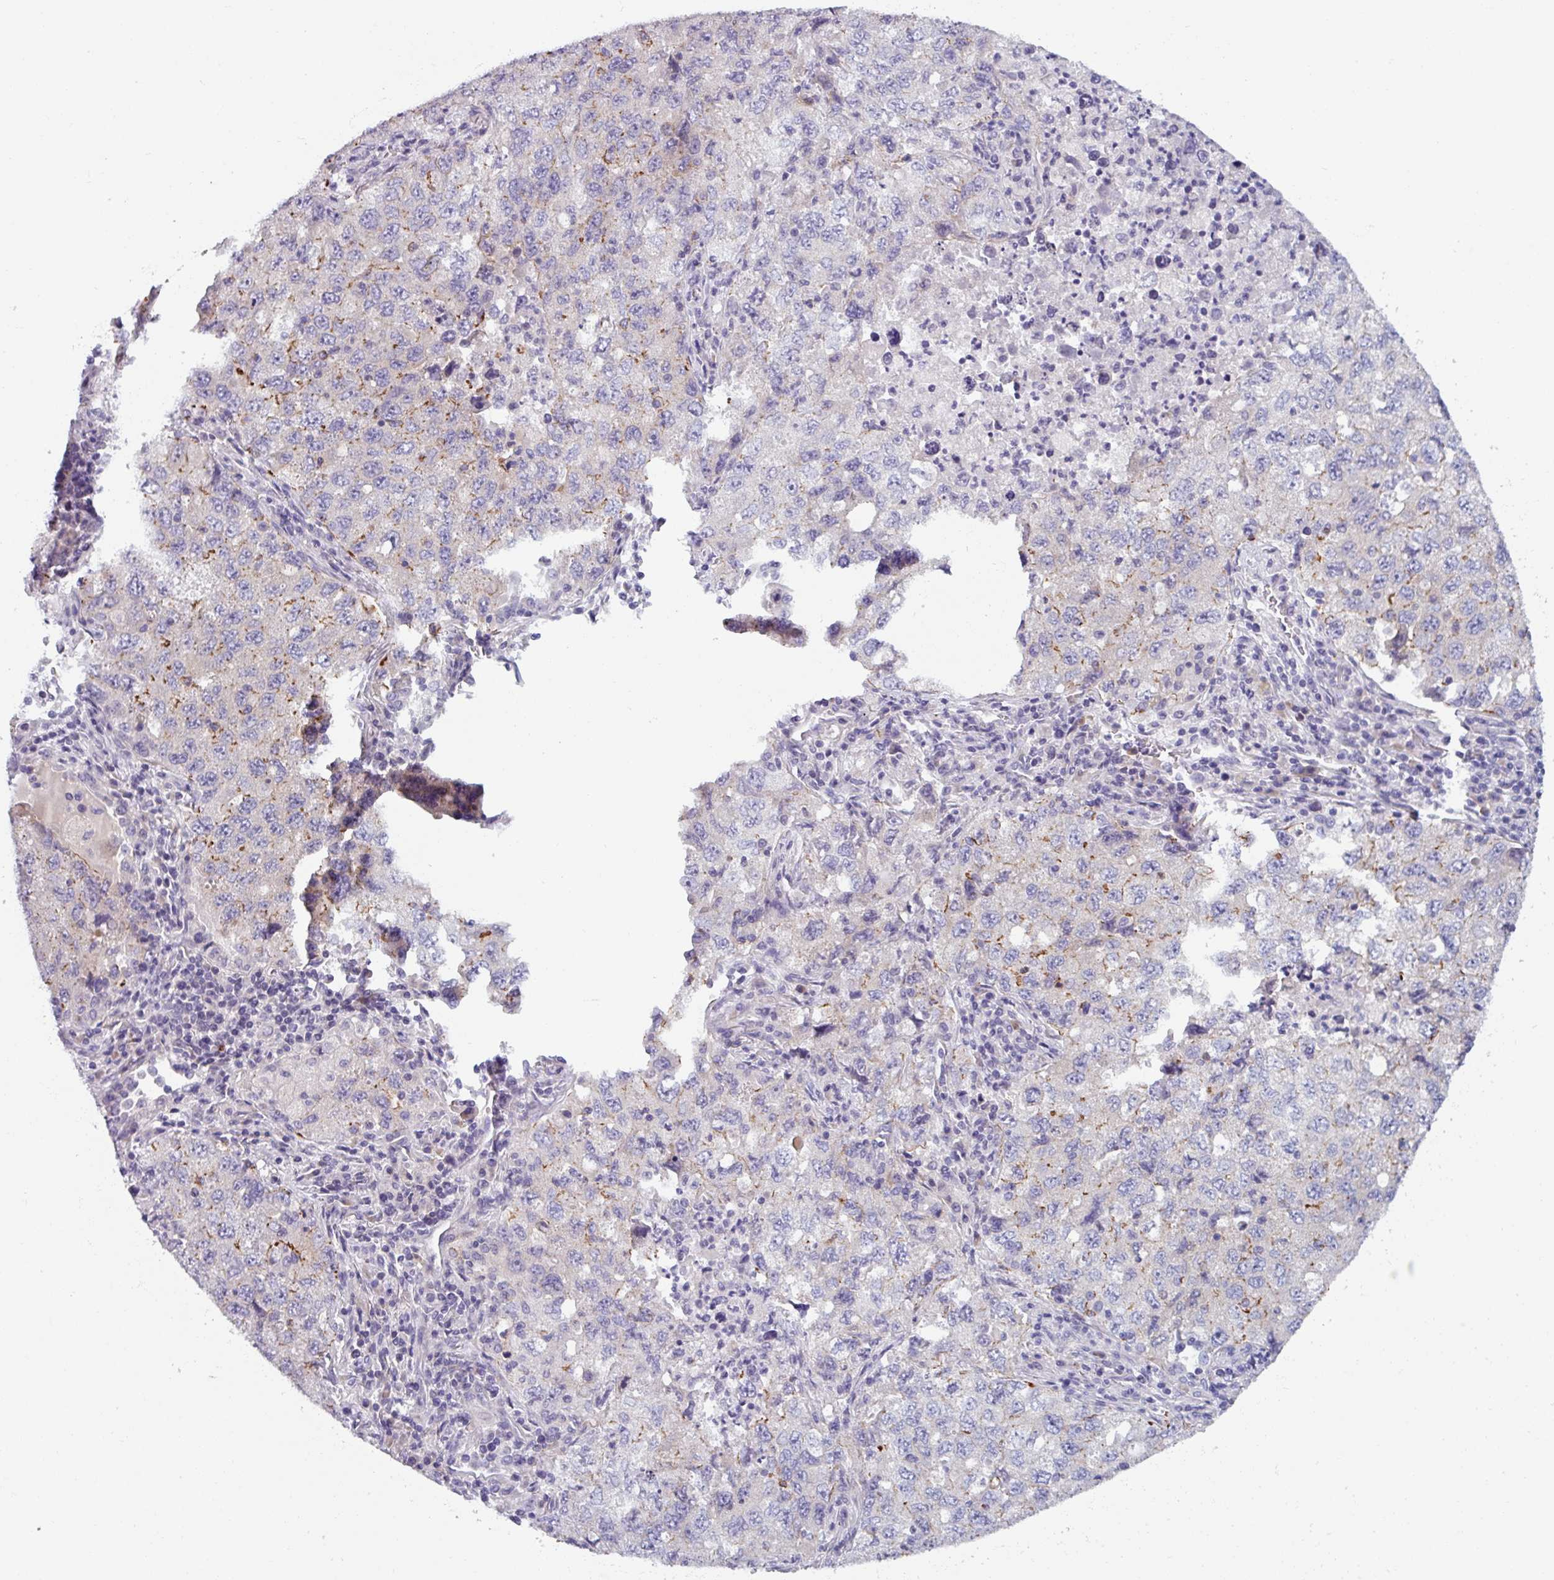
{"staining": {"intensity": "negative", "quantity": "none", "location": "none"}, "tissue": "lung cancer", "cell_type": "Tumor cells", "image_type": "cancer", "snomed": [{"axis": "morphology", "description": "Adenocarcinoma, NOS"}, {"axis": "topography", "description": "Lung"}], "caption": "IHC micrograph of adenocarcinoma (lung) stained for a protein (brown), which exhibits no expression in tumor cells.", "gene": "SMIM11", "patient": {"sex": "female", "age": 57}}